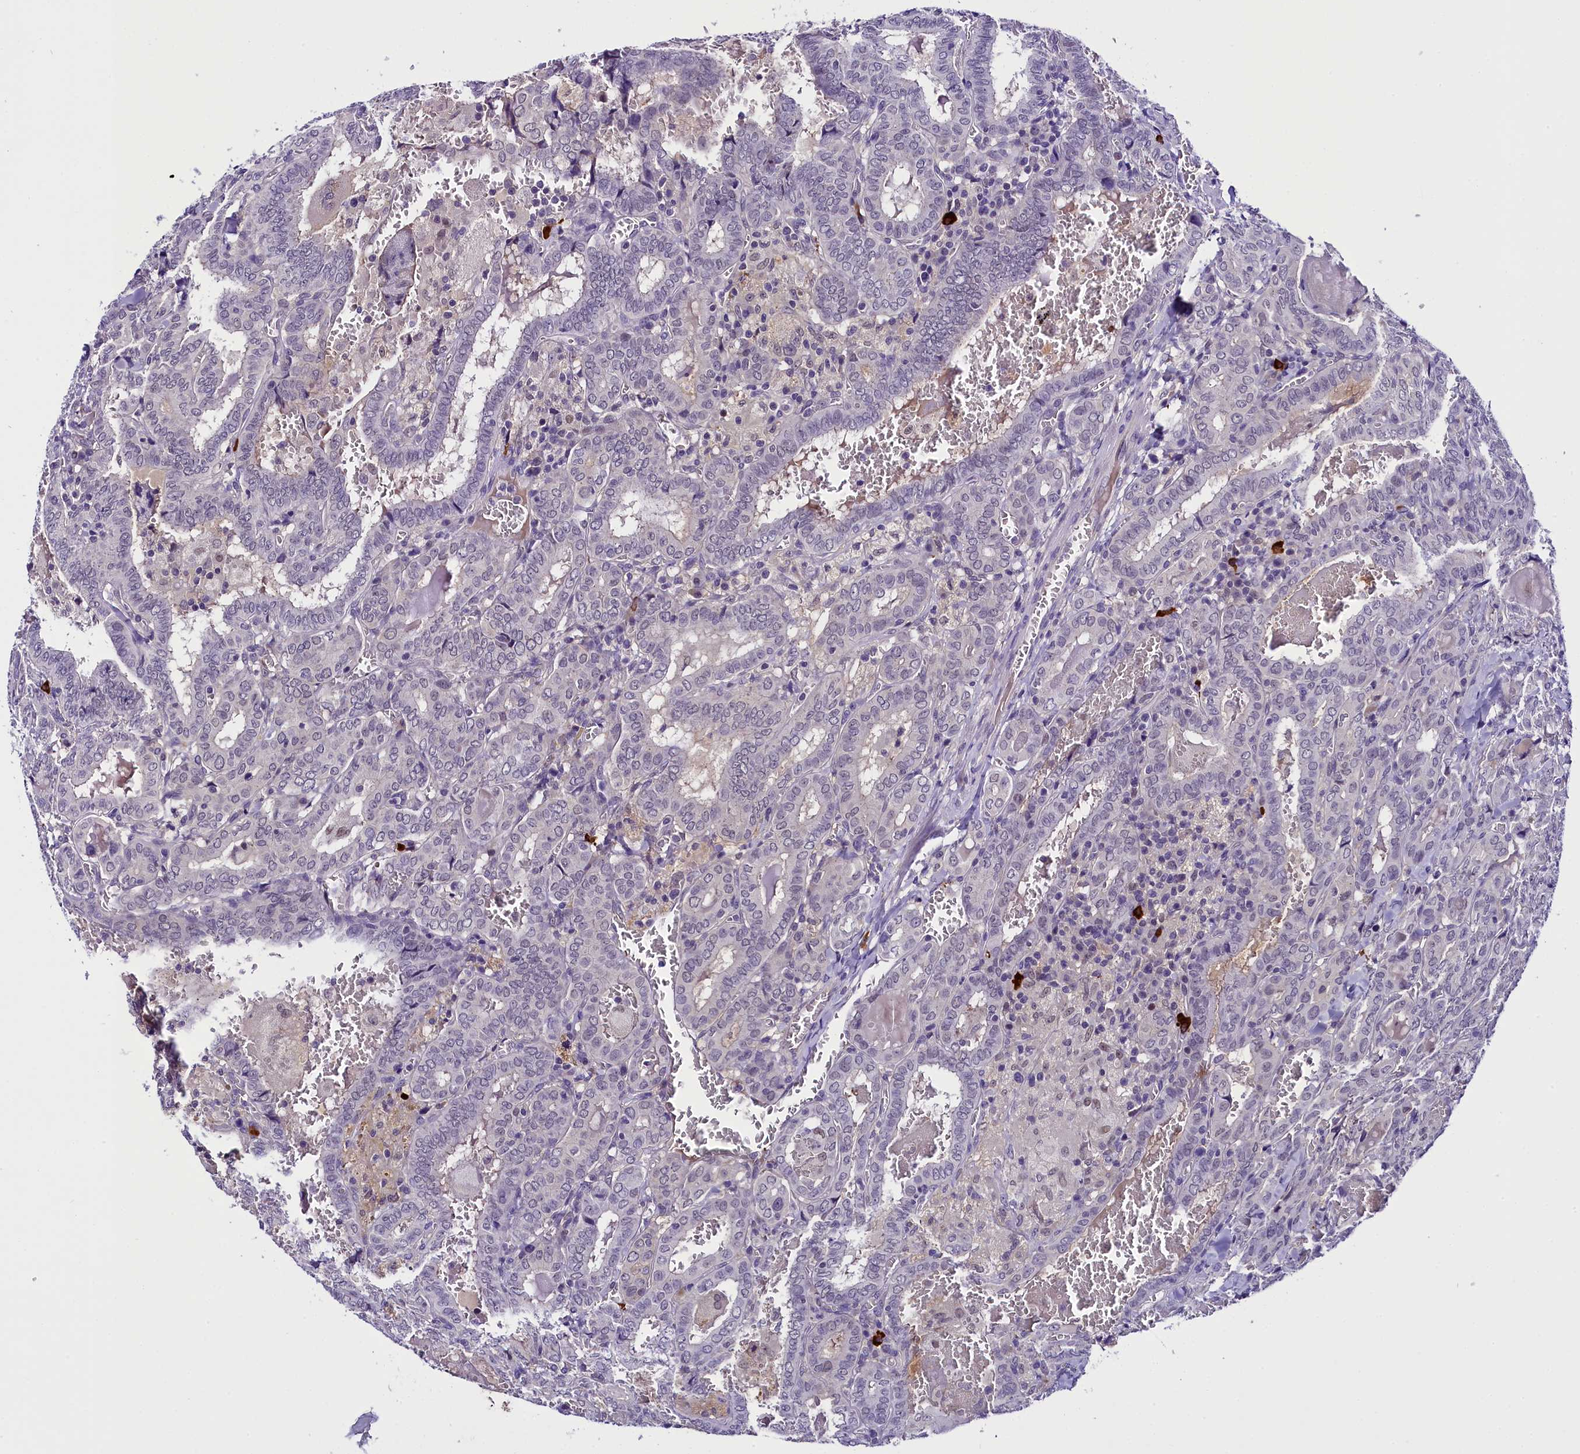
{"staining": {"intensity": "negative", "quantity": "none", "location": "none"}, "tissue": "thyroid cancer", "cell_type": "Tumor cells", "image_type": "cancer", "snomed": [{"axis": "morphology", "description": "Papillary adenocarcinoma, NOS"}, {"axis": "topography", "description": "Thyroid gland"}], "caption": "Histopathology image shows no significant protein staining in tumor cells of thyroid cancer (papillary adenocarcinoma).", "gene": "IQCN", "patient": {"sex": "female", "age": 72}}